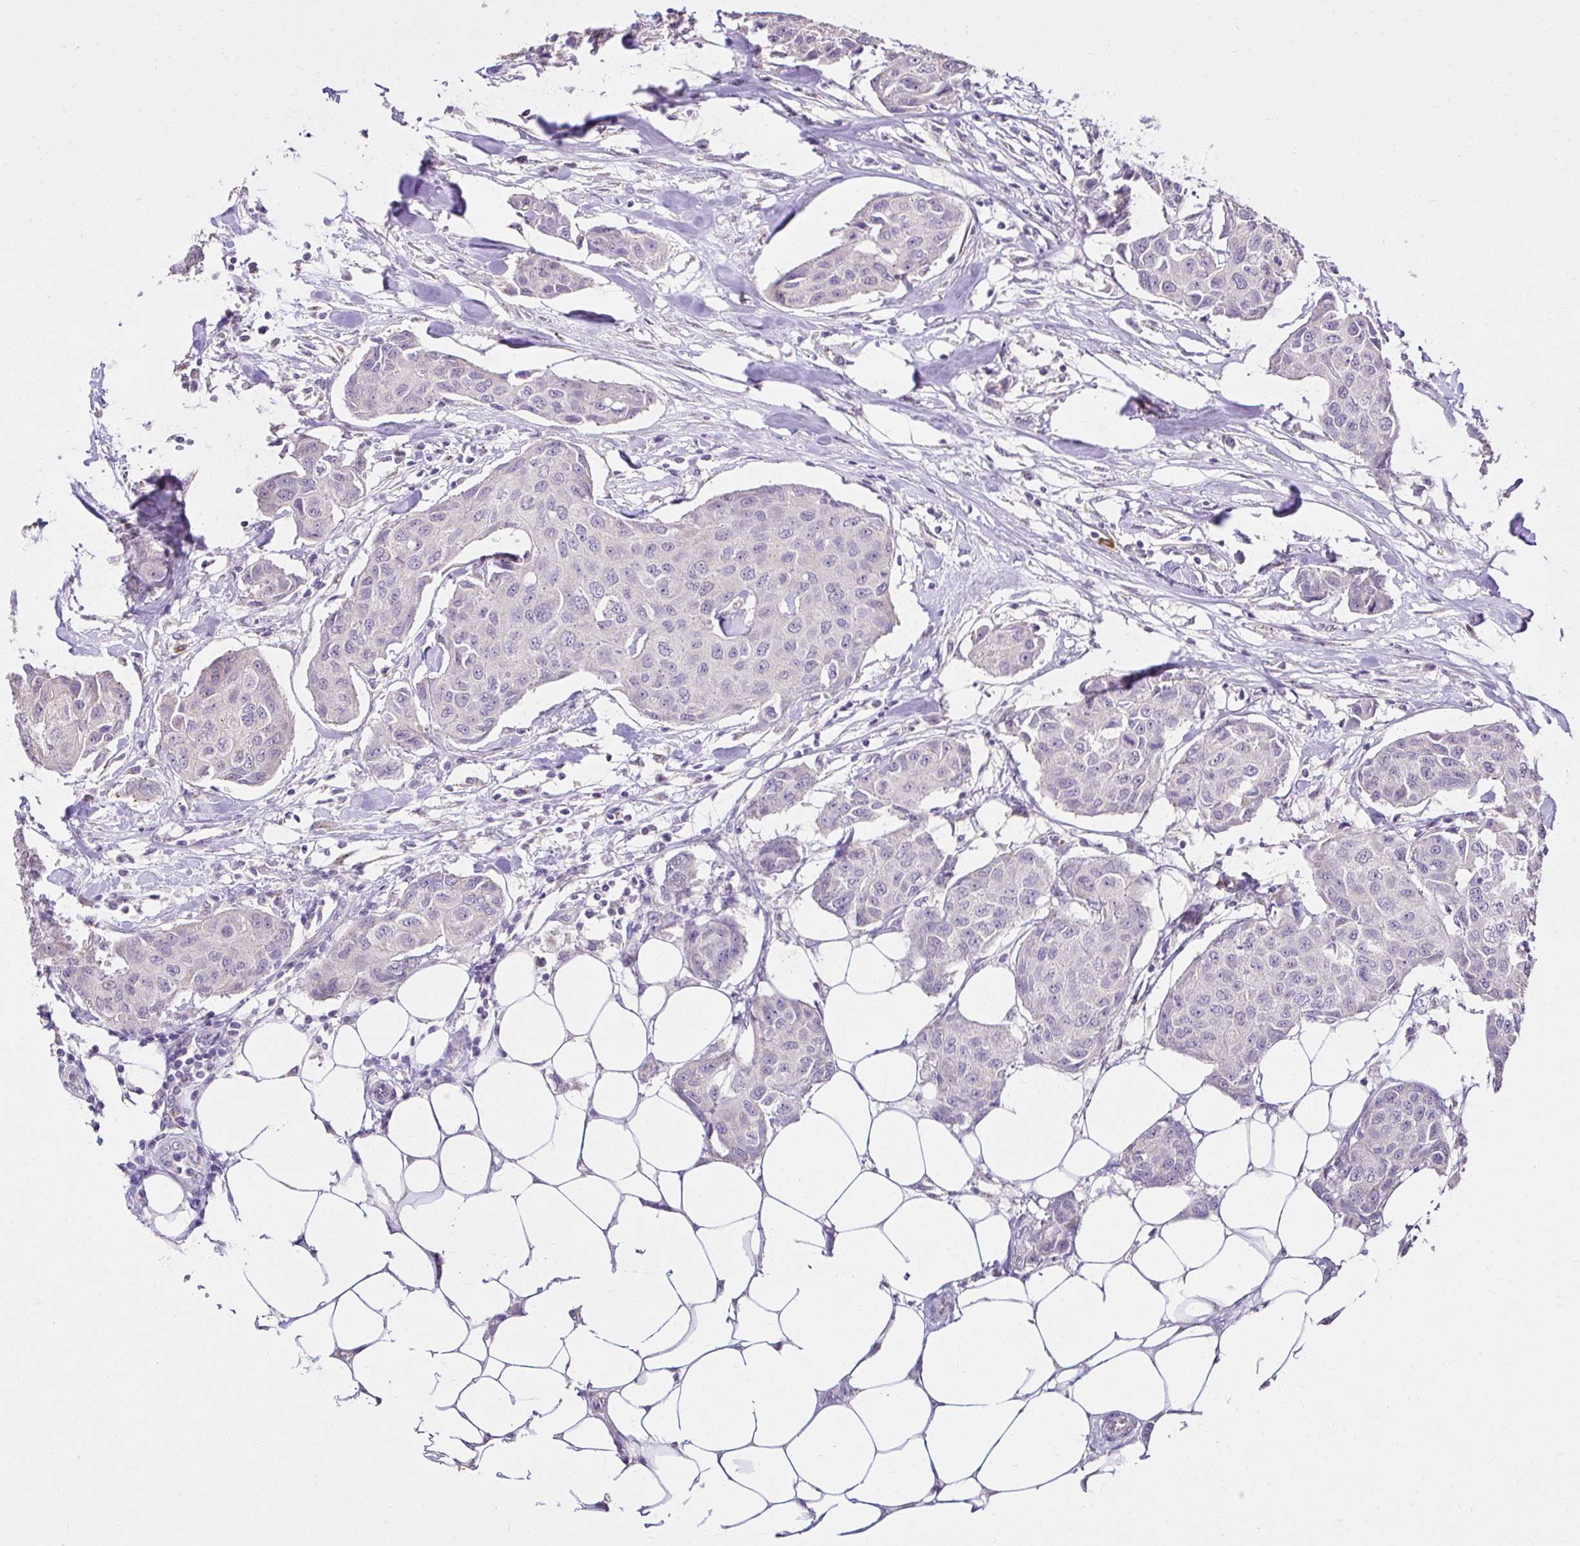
{"staining": {"intensity": "negative", "quantity": "none", "location": "none"}, "tissue": "breast cancer", "cell_type": "Tumor cells", "image_type": "cancer", "snomed": [{"axis": "morphology", "description": "Duct carcinoma"}, {"axis": "topography", "description": "Breast"}, {"axis": "topography", "description": "Lymph node"}], "caption": "Immunohistochemistry of human breast cancer reveals no positivity in tumor cells.", "gene": "KIAA1210", "patient": {"sex": "female", "age": 80}}